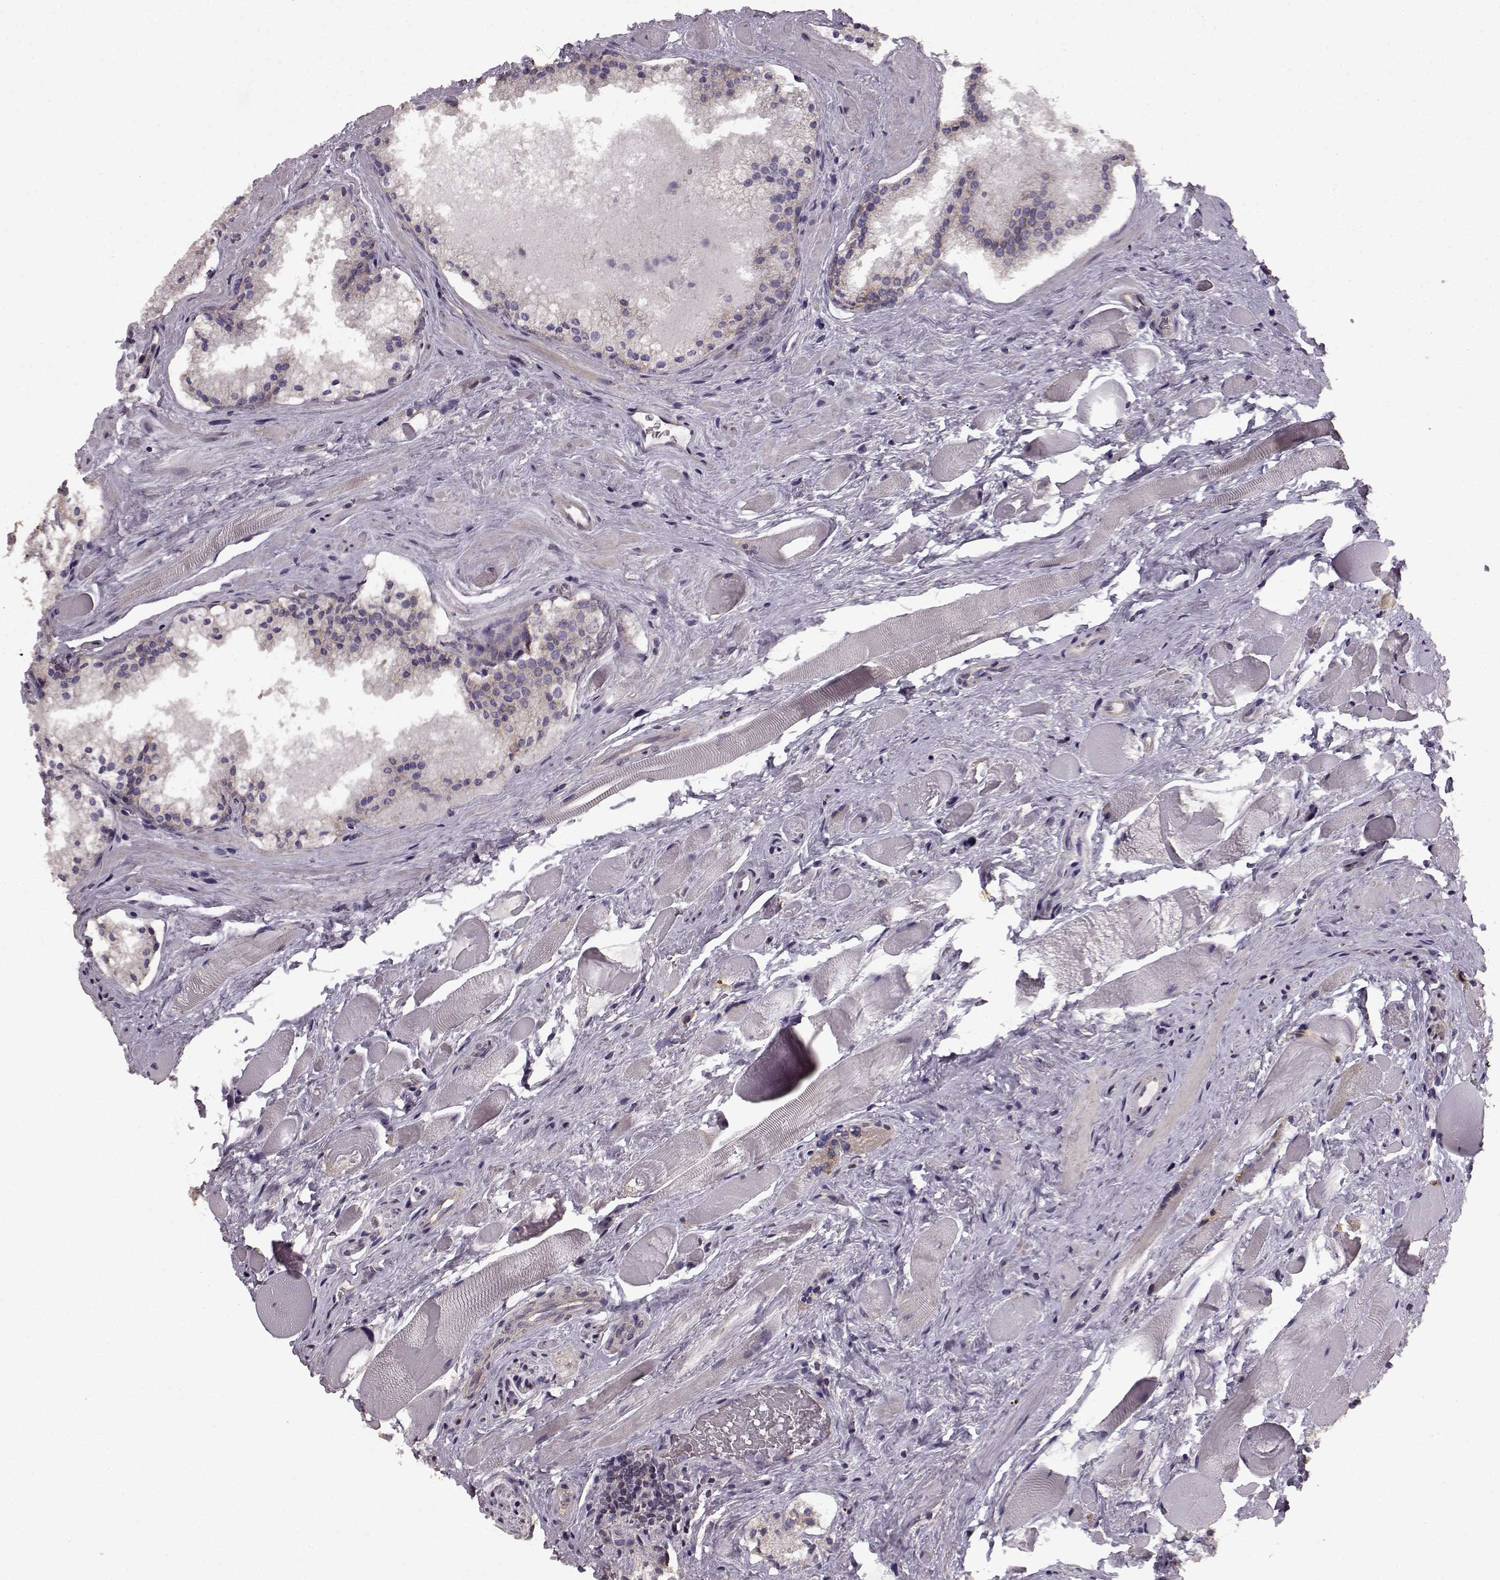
{"staining": {"intensity": "negative", "quantity": "none", "location": "none"}, "tissue": "prostate cancer", "cell_type": "Tumor cells", "image_type": "cancer", "snomed": [{"axis": "morphology", "description": "Adenocarcinoma, NOS"}, {"axis": "morphology", "description": "Adenocarcinoma, High grade"}, {"axis": "topography", "description": "Prostate"}], "caption": "Prostate cancer (adenocarcinoma) was stained to show a protein in brown. There is no significant staining in tumor cells.", "gene": "ERBB3", "patient": {"sex": "male", "age": 62}}